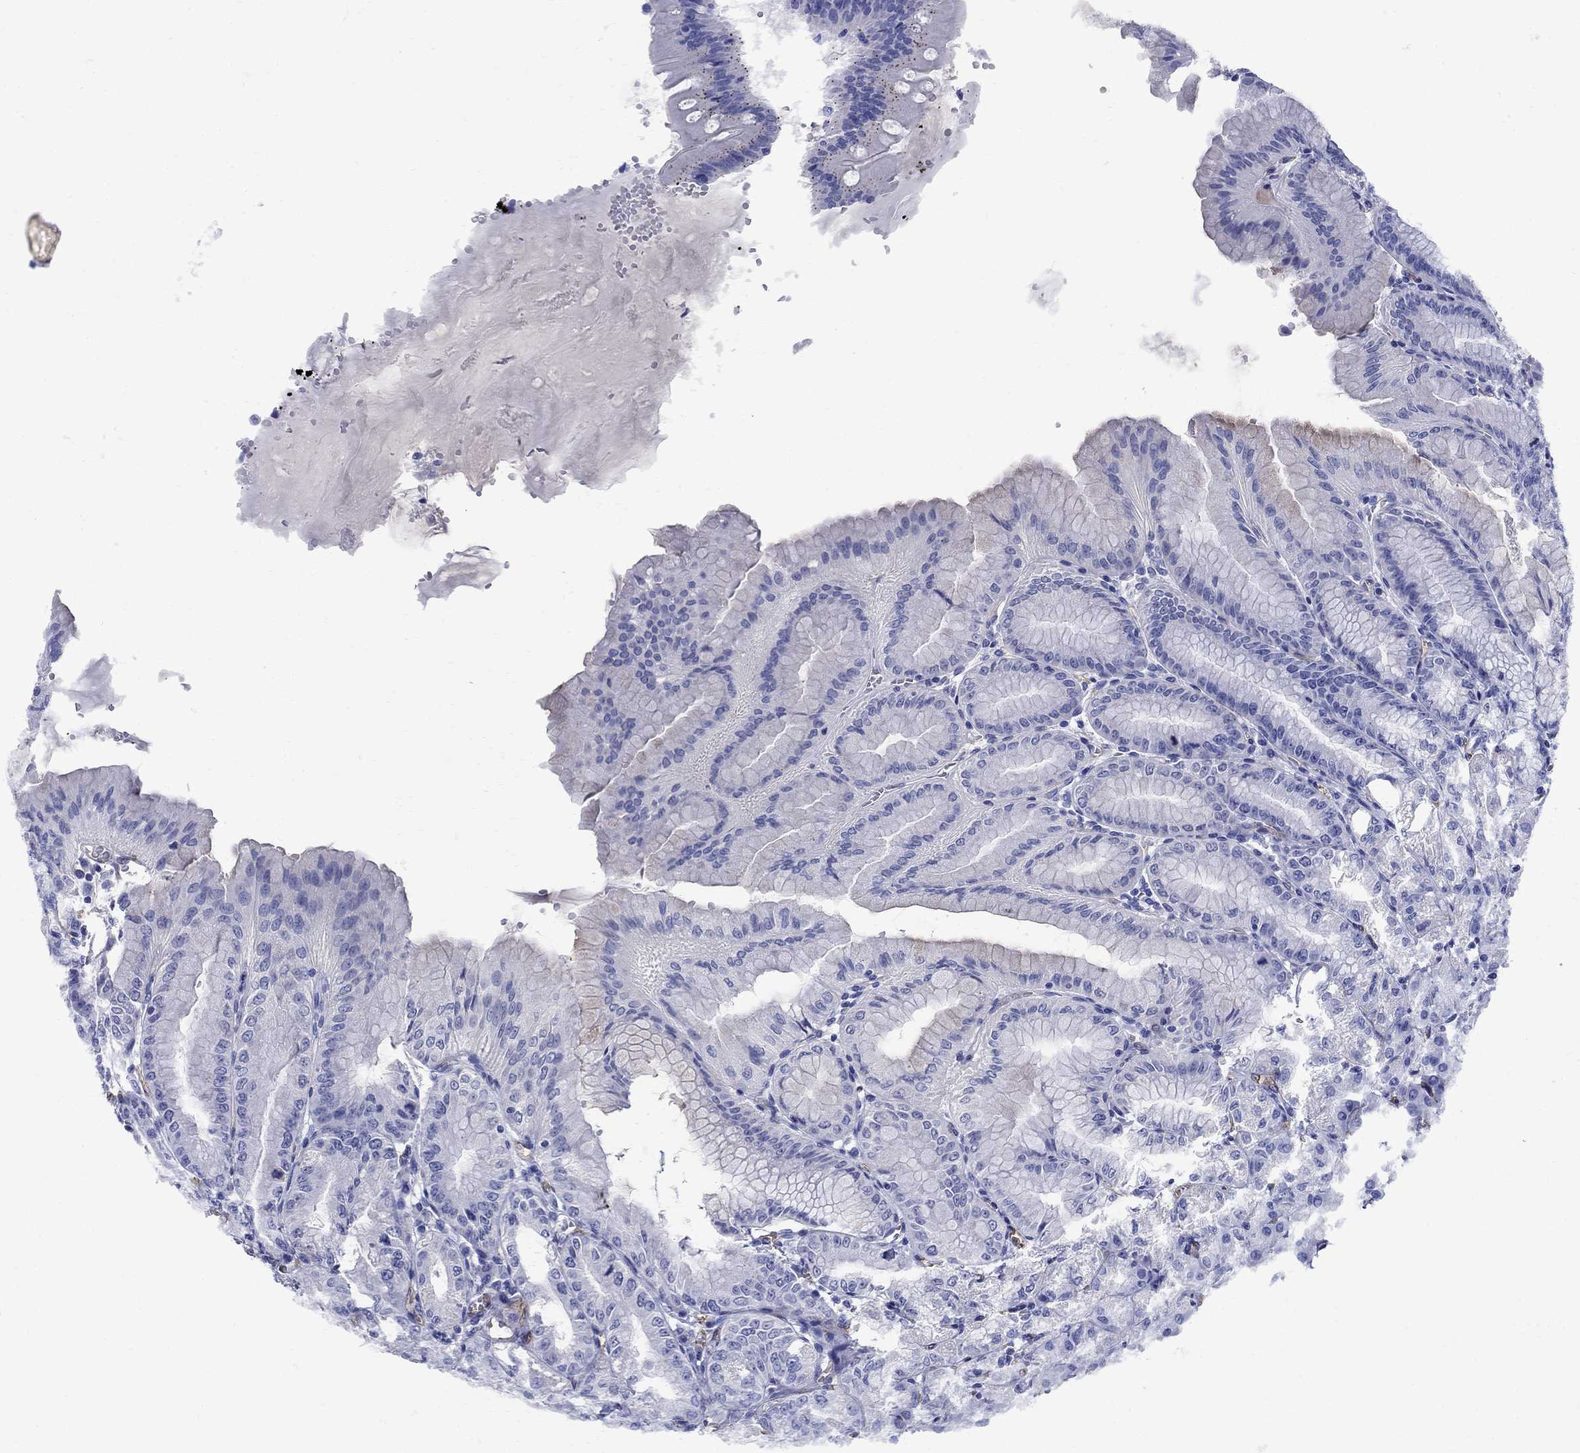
{"staining": {"intensity": "negative", "quantity": "none", "location": "none"}, "tissue": "stomach", "cell_type": "Glandular cells", "image_type": "normal", "snomed": [{"axis": "morphology", "description": "Normal tissue, NOS"}, {"axis": "topography", "description": "Stomach"}], "caption": "An image of human stomach is negative for staining in glandular cells. Nuclei are stained in blue.", "gene": "SMCP", "patient": {"sex": "male", "age": 71}}